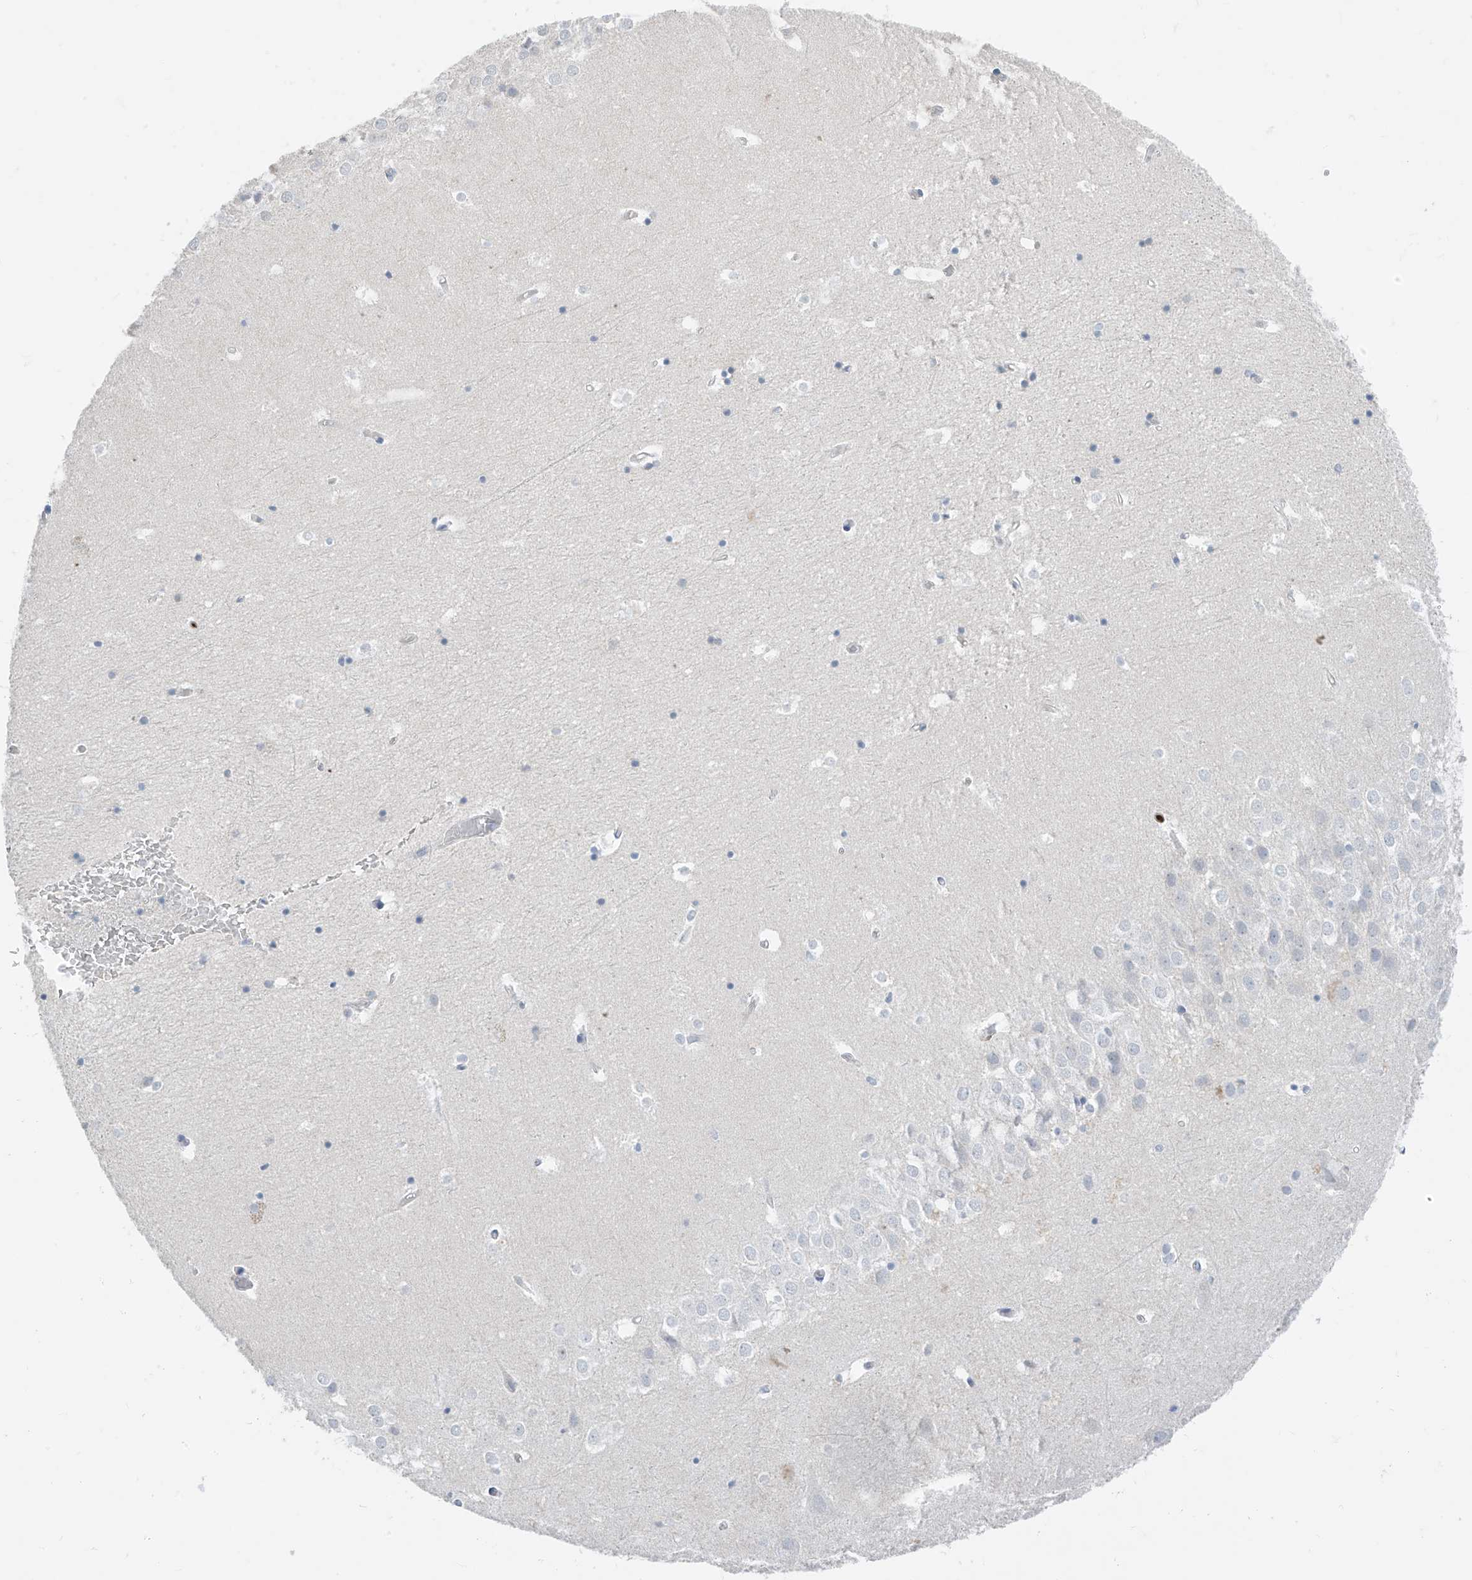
{"staining": {"intensity": "negative", "quantity": "none", "location": "none"}, "tissue": "hippocampus", "cell_type": "Glial cells", "image_type": "normal", "snomed": [{"axis": "morphology", "description": "Normal tissue, NOS"}, {"axis": "topography", "description": "Hippocampus"}], "caption": "Immunohistochemical staining of benign hippocampus reveals no significant expression in glial cells. (Stains: DAB immunohistochemistry (IHC) with hematoxylin counter stain, Microscopy: brightfield microscopy at high magnification).", "gene": "TBX21", "patient": {"sex": "female", "age": 52}}